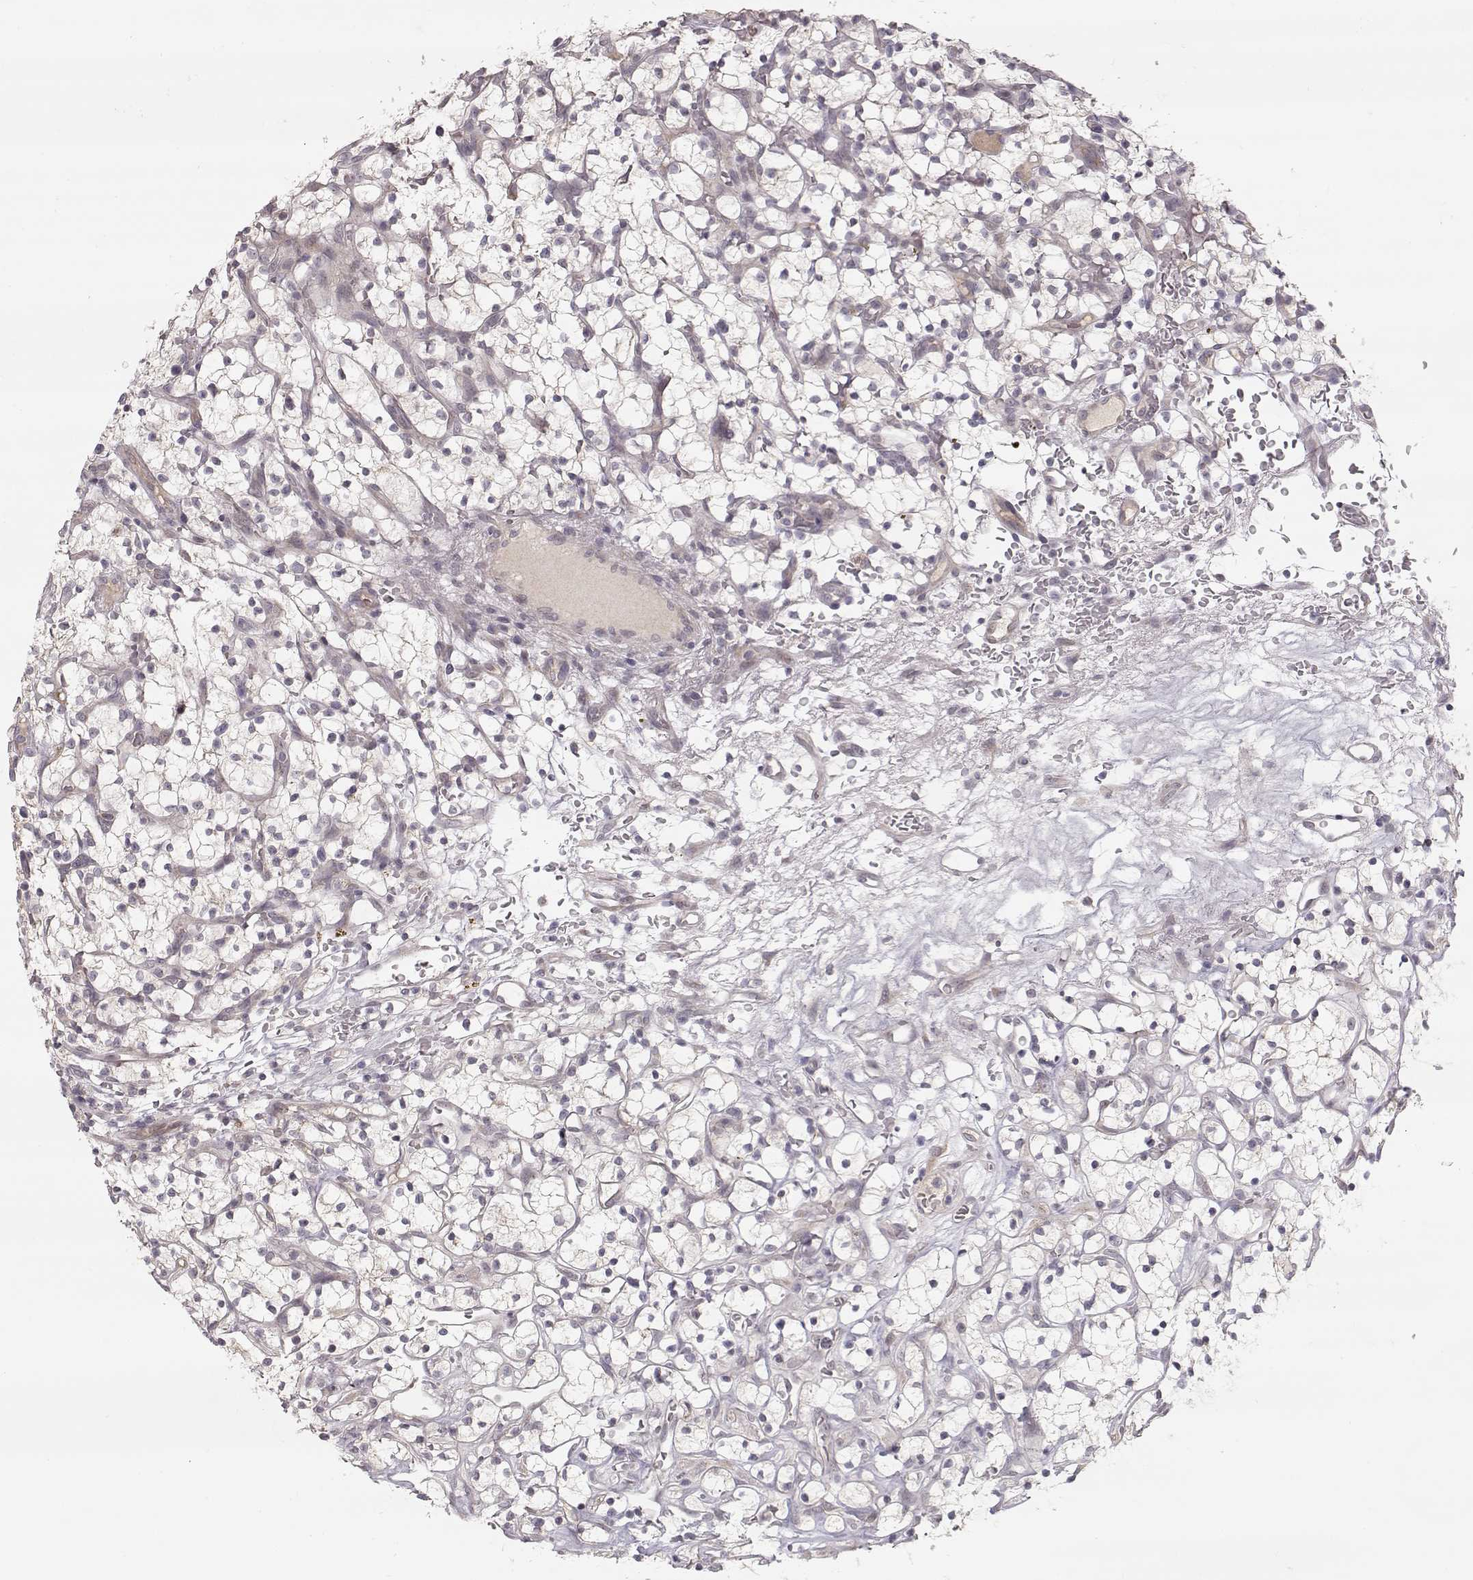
{"staining": {"intensity": "negative", "quantity": "none", "location": "none"}, "tissue": "renal cancer", "cell_type": "Tumor cells", "image_type": "cancer", "snomed": [{"axis": "morphology", "description": "Adenocarcinoma, NOS"}, {"axis": "topography", "description": "Kidney"}], "caption": "IHC micrograph of neoplastic tissue: human renal adenocarcinoma stained with DAB (3,3'-diaminobenzidine) exhibits no significant protein positivity in tumor cells.", "gene": "PNMT", "patient": {"sex": "female", "age": 64}}